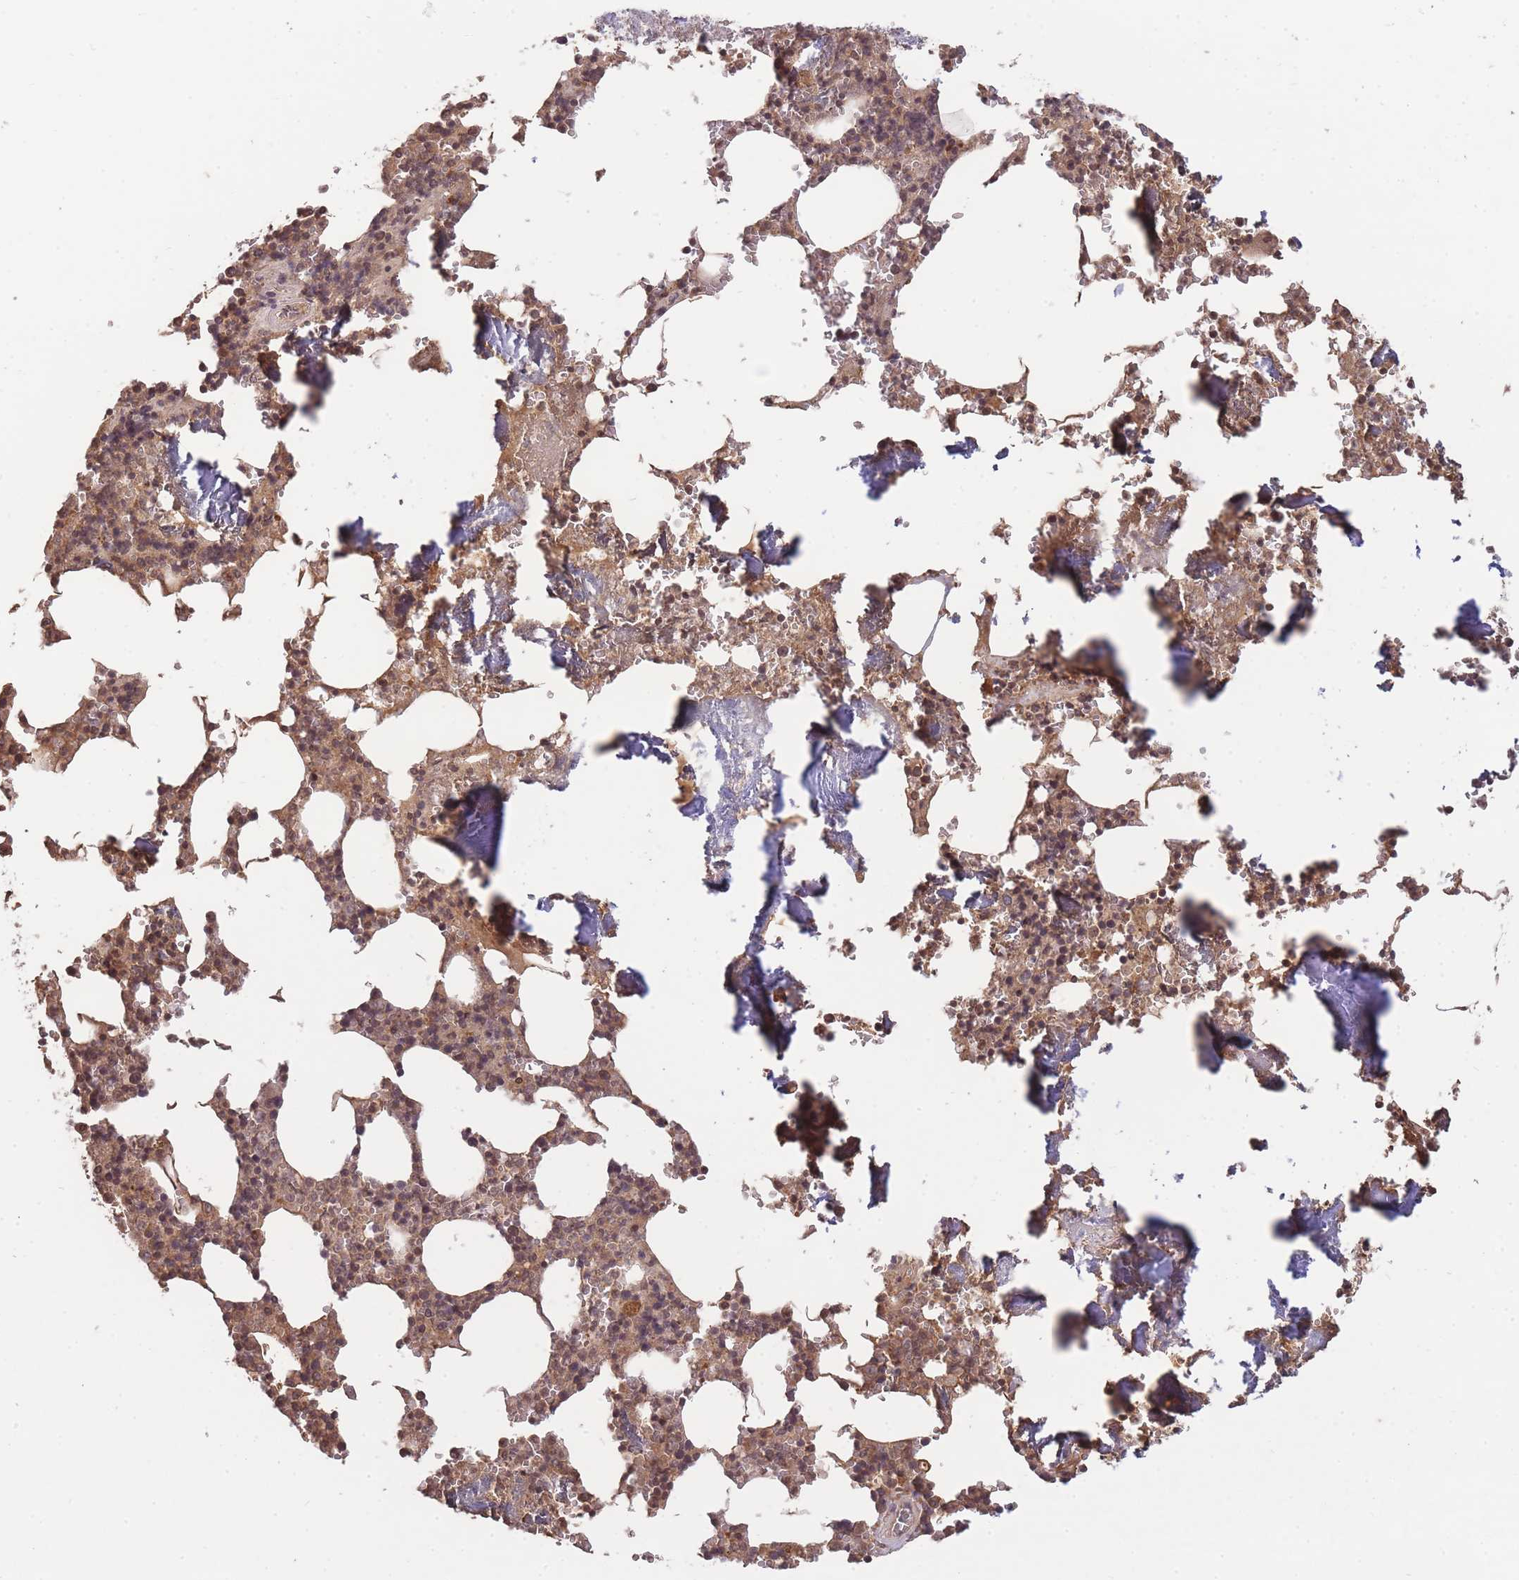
{"staining": {"intensity": "moderate", "quantity": ">75%", "location": "cytoplasmic/membranous,nuclear"}, "tissue": "bone marrow", "cell_type": "Hematopoietic cells", "image_type": "normal", "snomed": [{"axis": "morphology", "description": "Normal tissue, NOS"}, {"axis": "topography", "description": "Bone marrow"}], "caption": "Immunohistochemical staining of benign bone marrow exhibits moderate cytoplasmic/membranous,nuclear protein staining in approximately >75% of hematopoietic cells. (DAB IHC, brown staining for protein, blue staining for nuclei).", "gene": "RALGDS", "patient": {"sex": "male", "age": 54}}